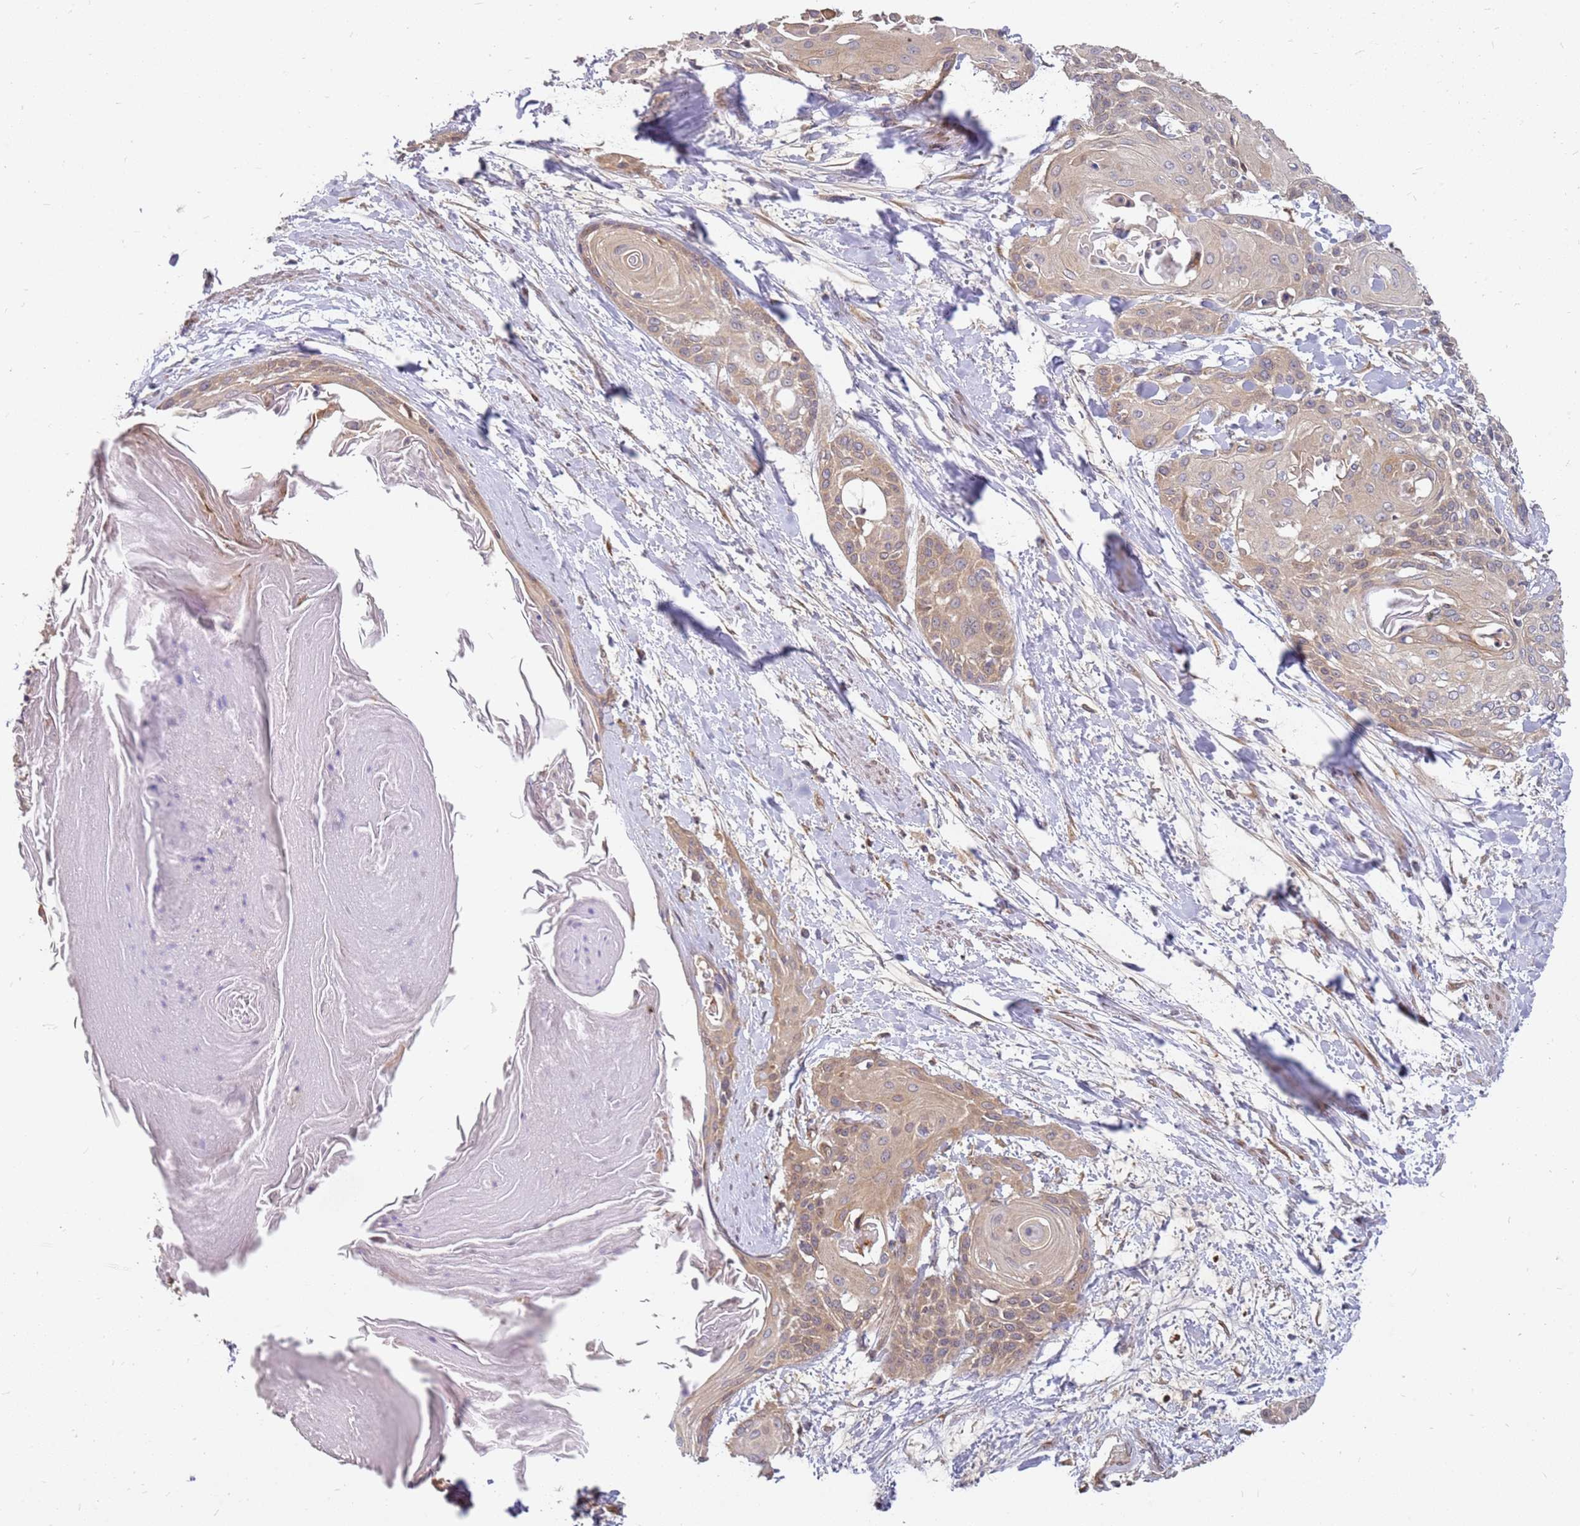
{"staining": {"intensity": "weak", "quantity": "25%-75%", "location": "cytoplasmic/membranous"}, "tissue": "cervical cancer", "cell_type": "Tumor cells", "image_type": "cancer", "snomed": [{"axis": "morphology", "description": "Squamous cell carcinoma, NOS"}, {"axis": "topography", "description": "Cervix"}], "caption": "Immunohistochemical staining of cervical cancer (squamous cell carcinoma) reveals low levels of weak cytoplasmic/membranous positivity in about 25%-75% of tumor cells. The protein is shown in brown color, while the nuclei are stained blue.", "gene": "NUDT14", "patient": {"sex": "female", "age": 57}}